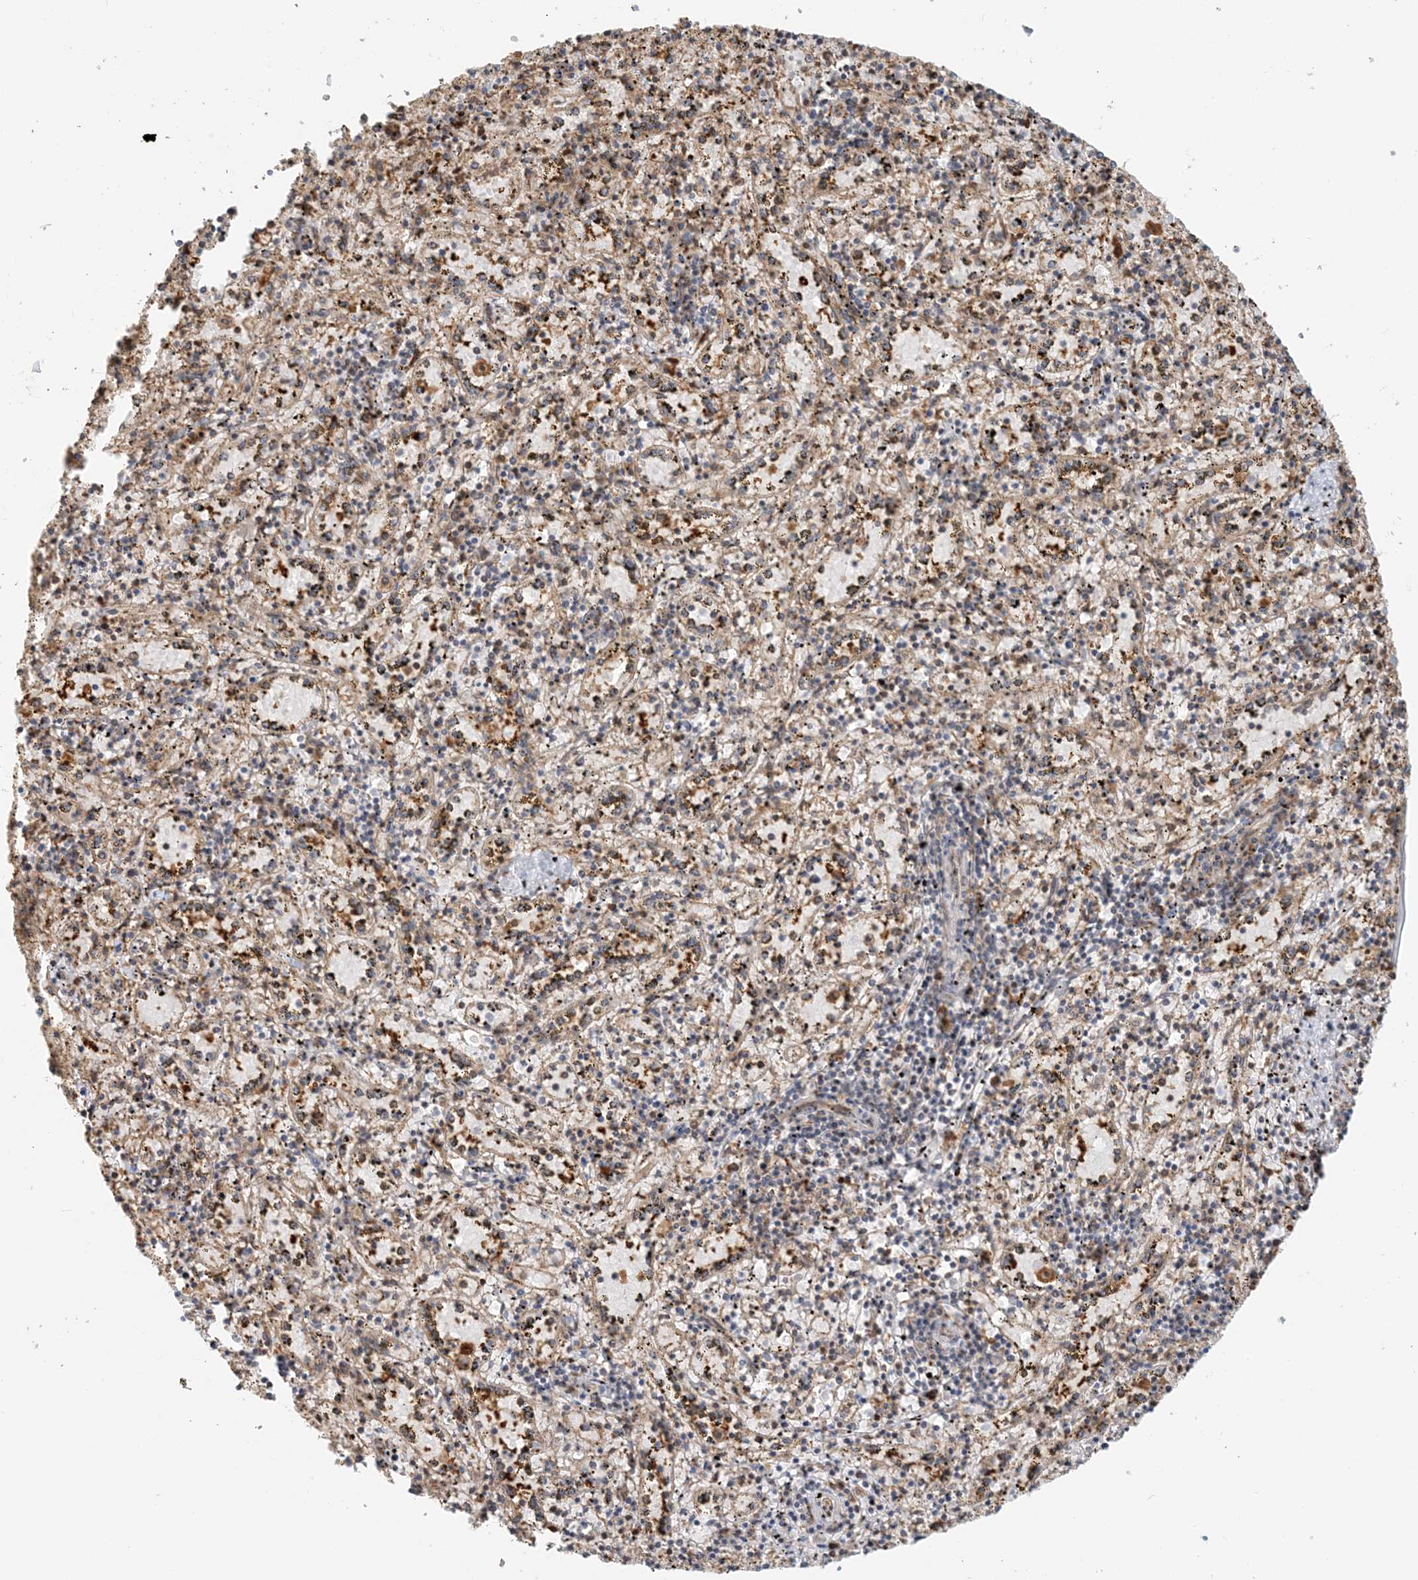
{"staining": {"intensity": "weak", "quantity": "<25%", "location": "cytoplasmic/membranous"}, "tissue": "spleen", "cell_type": "Cells in red pulp", "image_type": "normal", "snomed": [{"axis": "morphology", "description": "Normal tissue, NOS"}, {"axis": "topography", "description": "Spleen"}], "caption": "DAB (3,3'-diaminobenzidine) immunohistochemical staining of unremarkable human spleen shows no significant staining in cells in red pulp.", "gene": "HNMT", "patient": {"sex": "male", "age": 11}}